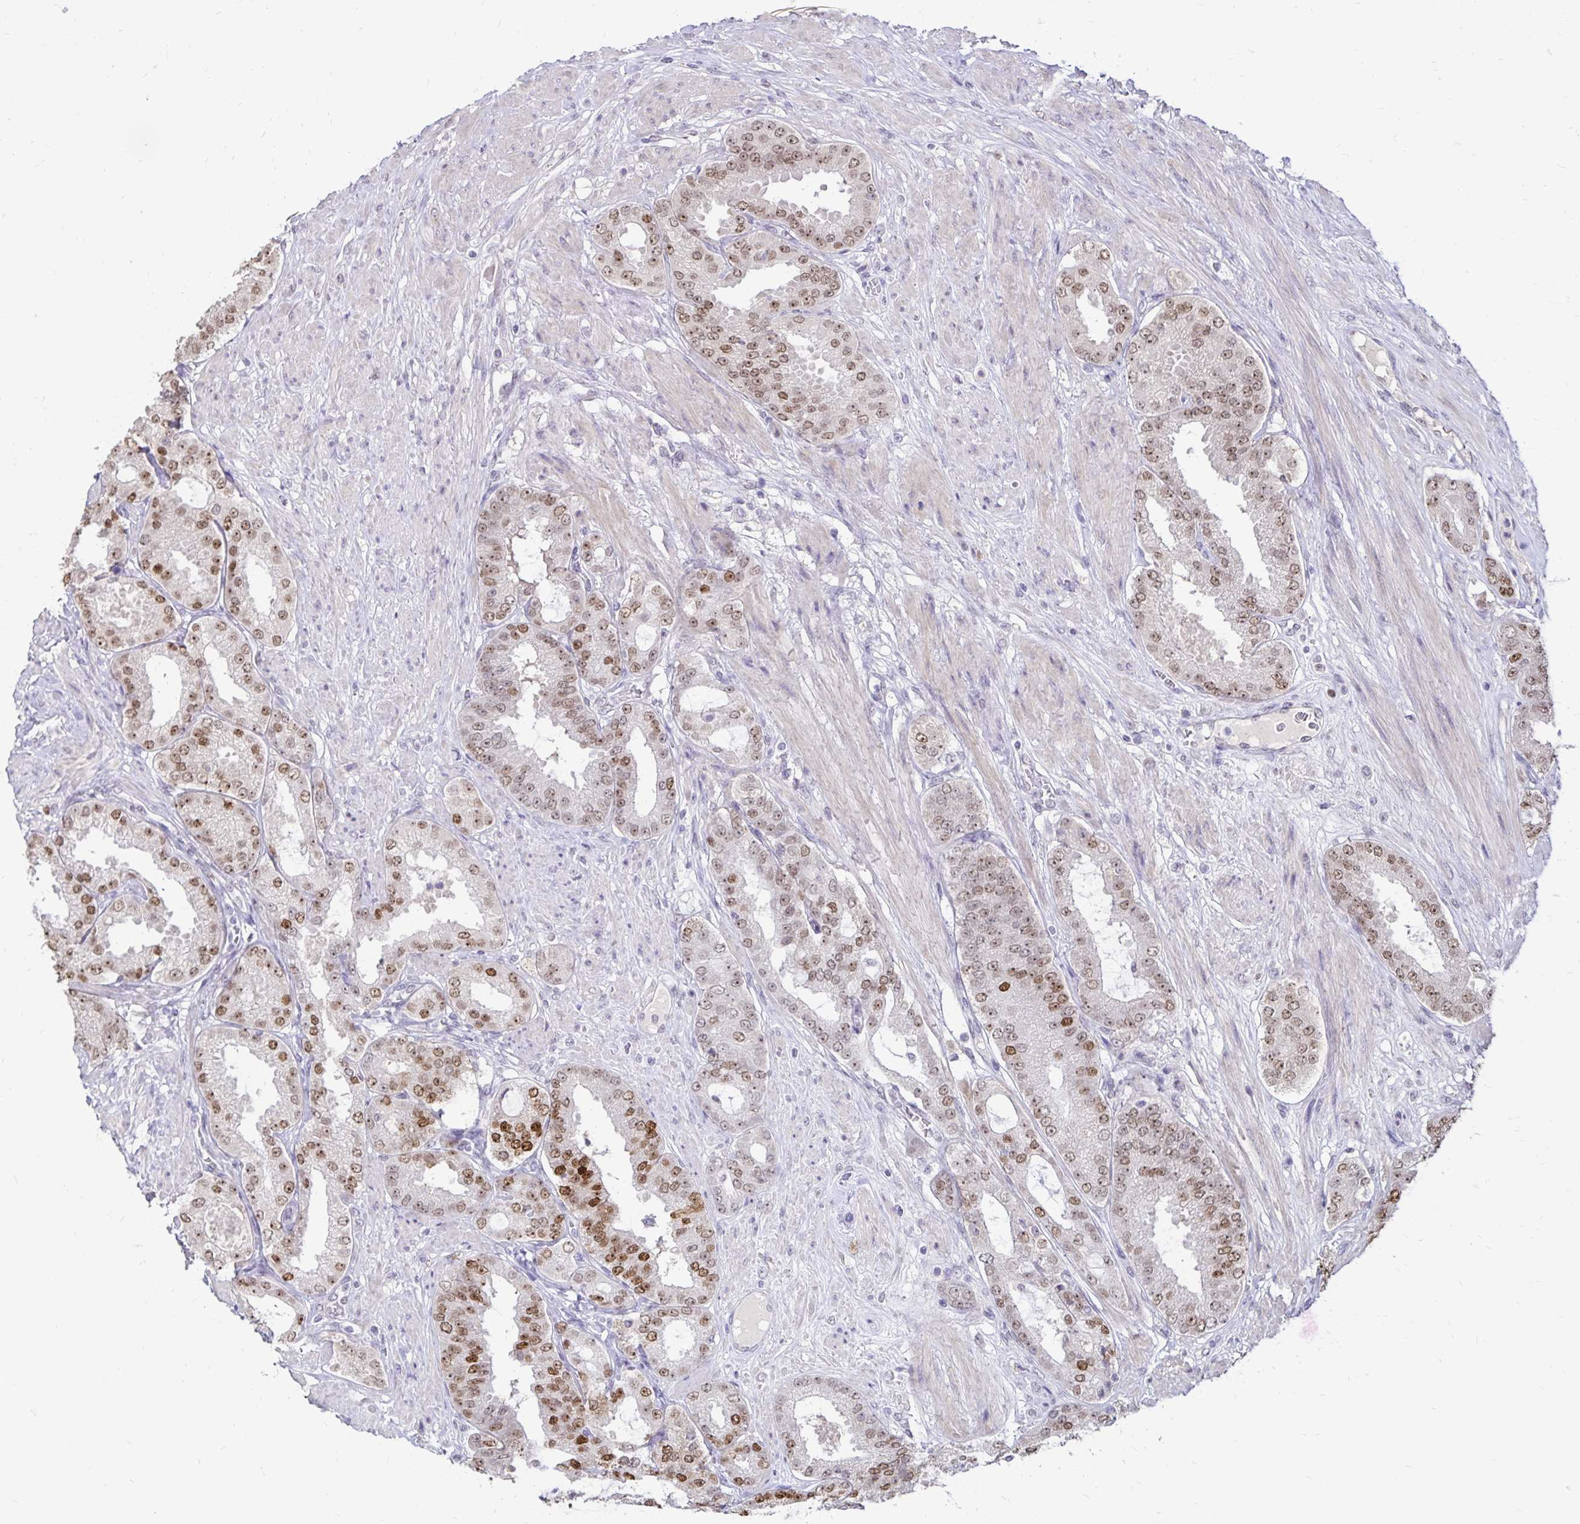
{"staining": {"intensity": "strong", "quantity": "25%-75%", "location": "nuclear"}, "tissue": "prostate cancer", "cell_type": "Tumor cells", "image_type": "cancer", "snomed": [{"axis": "morphology", "description": "Adenocarcinoma, High grade"}, {"axis": "topography", "description": "Prostate"}], "caption": "Prostate high-grade adenocarcinoma stained for a protein (brown) demonstrates strong nuclear positive expression in about 25%-75% of tumor cells.", "gene": "POLB", "patient": {"sex": "male", "age": 71}}